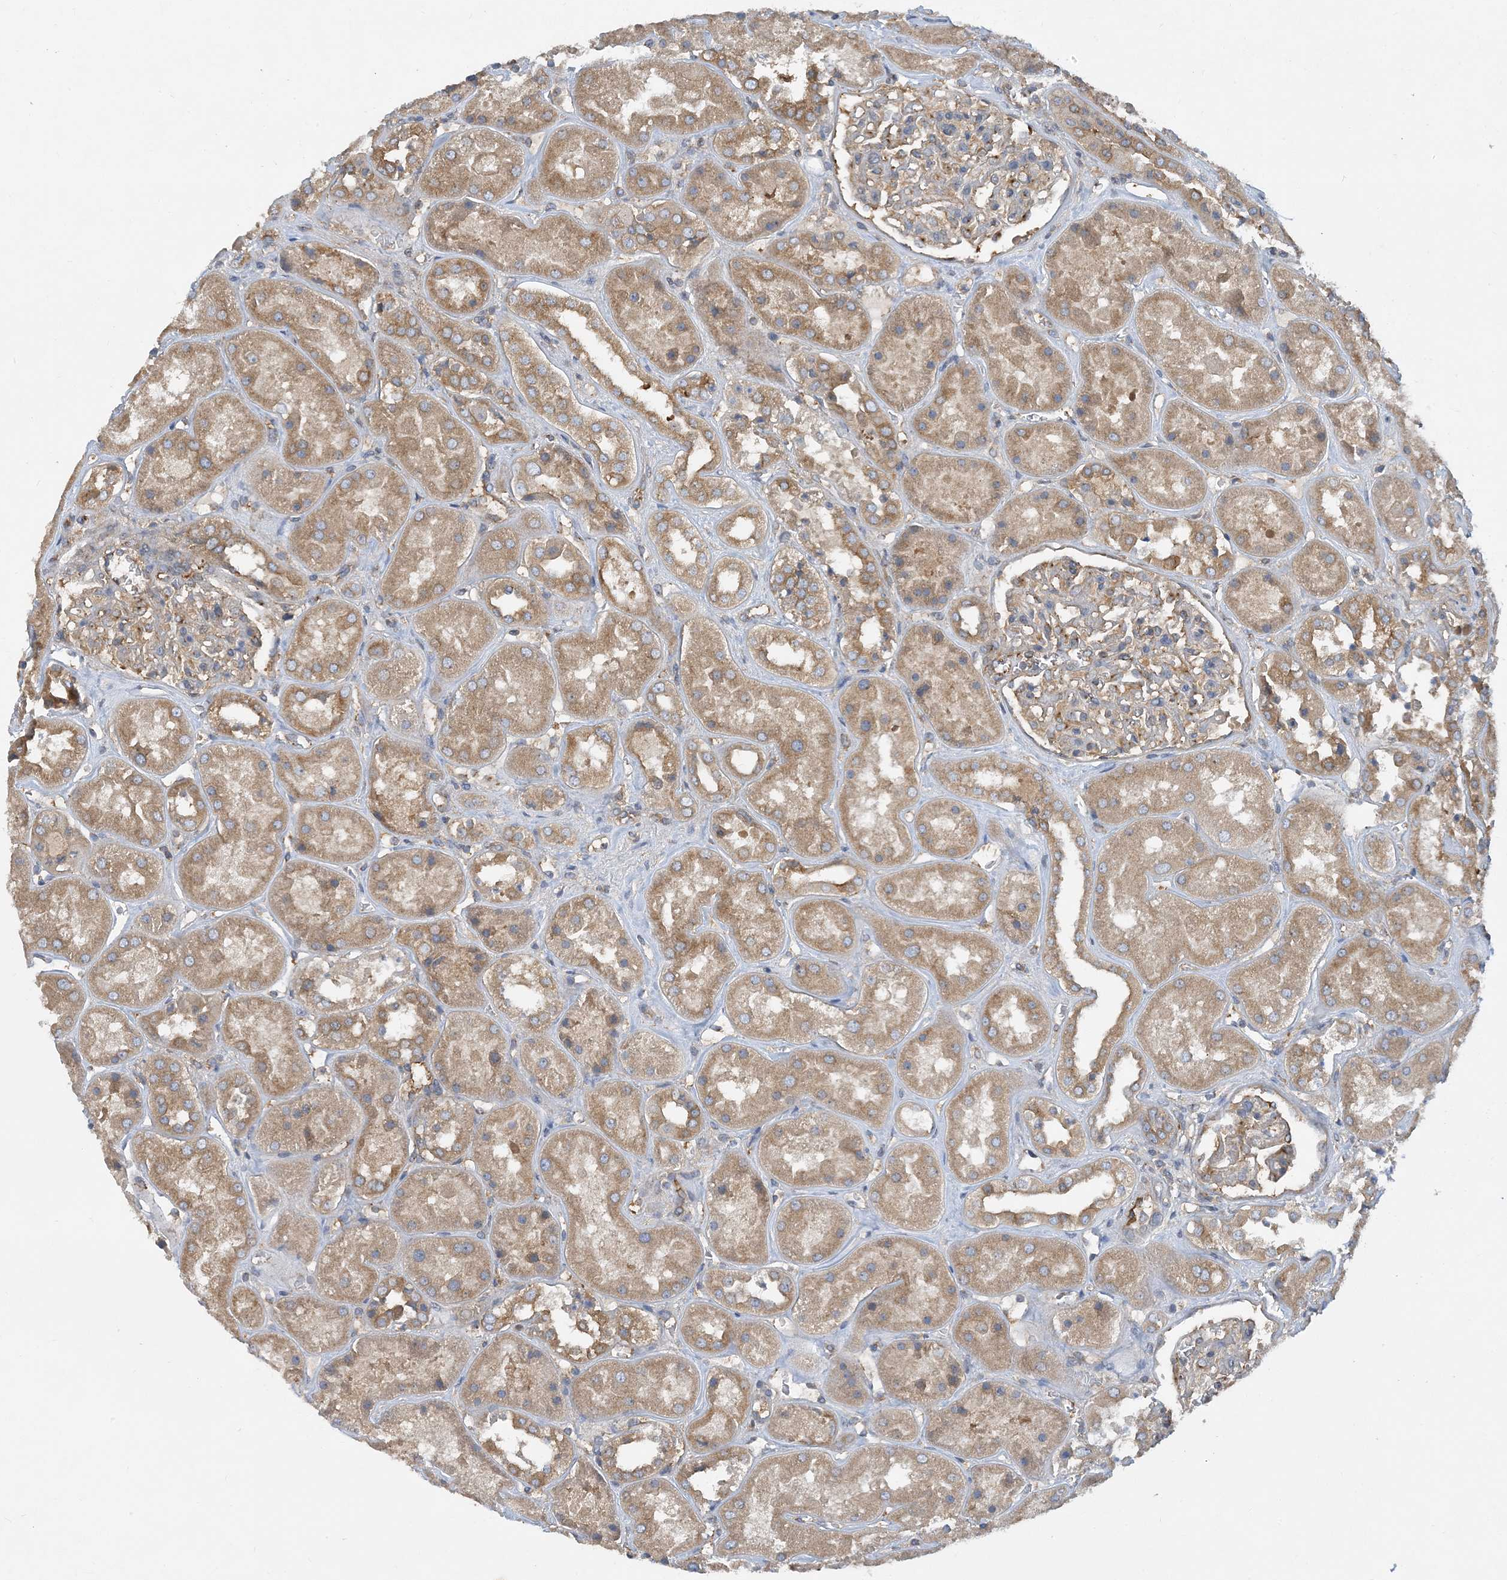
{"staining": {"intensity": "weak", "quantity": "25%-75%", "location": "cytoplasmic/membranous"}, "tissue": "kidney", "cell_type": "Cells in glomeruli", "image_type": "normal", "snomed": [{"axis": "morphology", "description": "Normal tissue, NOS"}, {"axis": "topography", "description": "Kidney"}], "caption": "Cells in glomeruli exhibit low levels of weak cytoplasmic/membranous expression in approximately 25%-75% of cells in normal kidney.", "gene": "SIDT1", "patient": {"sex": "male", "age": 70}}